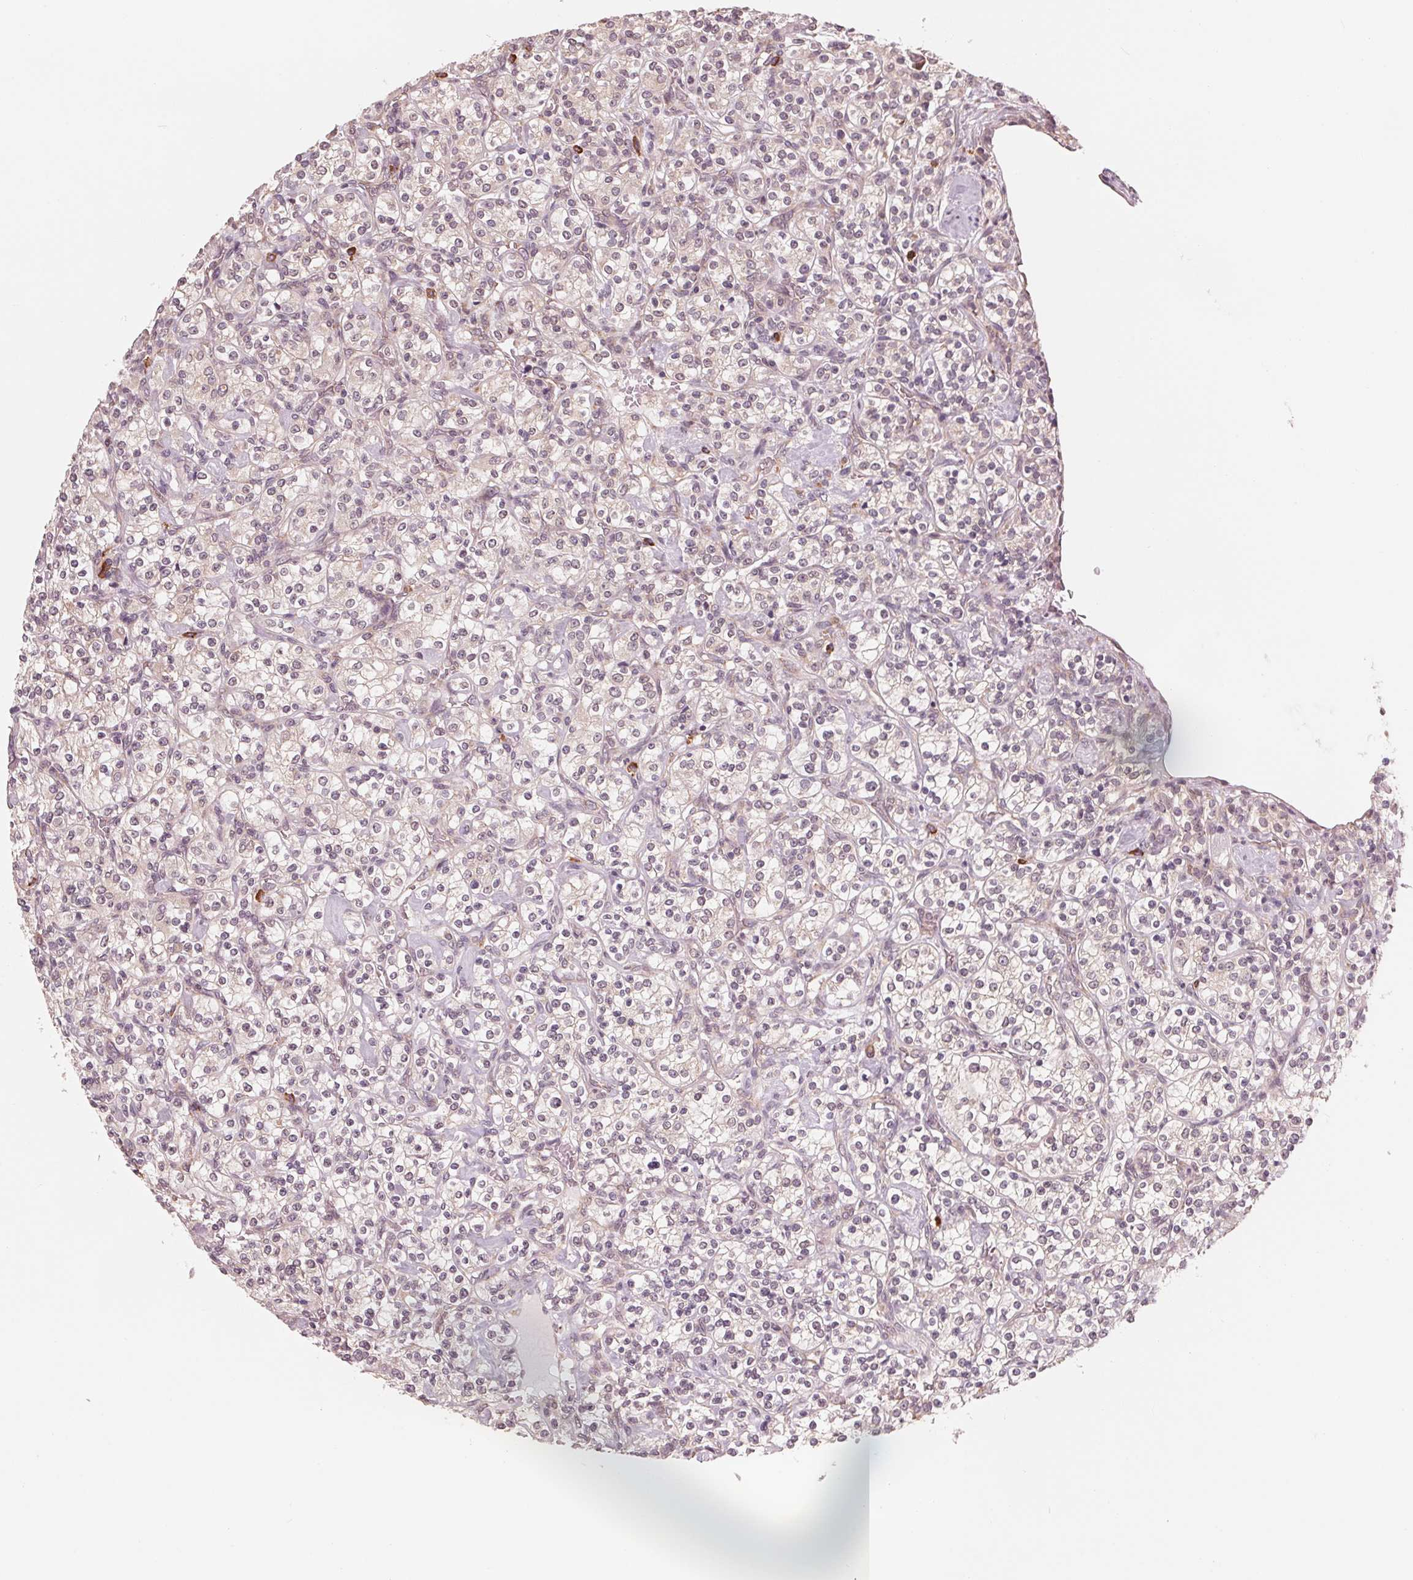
{"staining": {"intensity": "negative", "quantity": "none", "location": "none"}, "tissue": "renal cancer", "cell_type": "Tumor cells", "image_type": "cancer", "snomed": [{"axis": "morphology", "description": "Adenocarcinoma, NOS"}, {"axis": "topography", "description": "Kidney"}], "caption": "DAB immunohistochemical staining of renal cancer shows no significant staining in tumor cells.", "gene": "GIGYF2", "patient": {"sex": "male", "age": 77}}